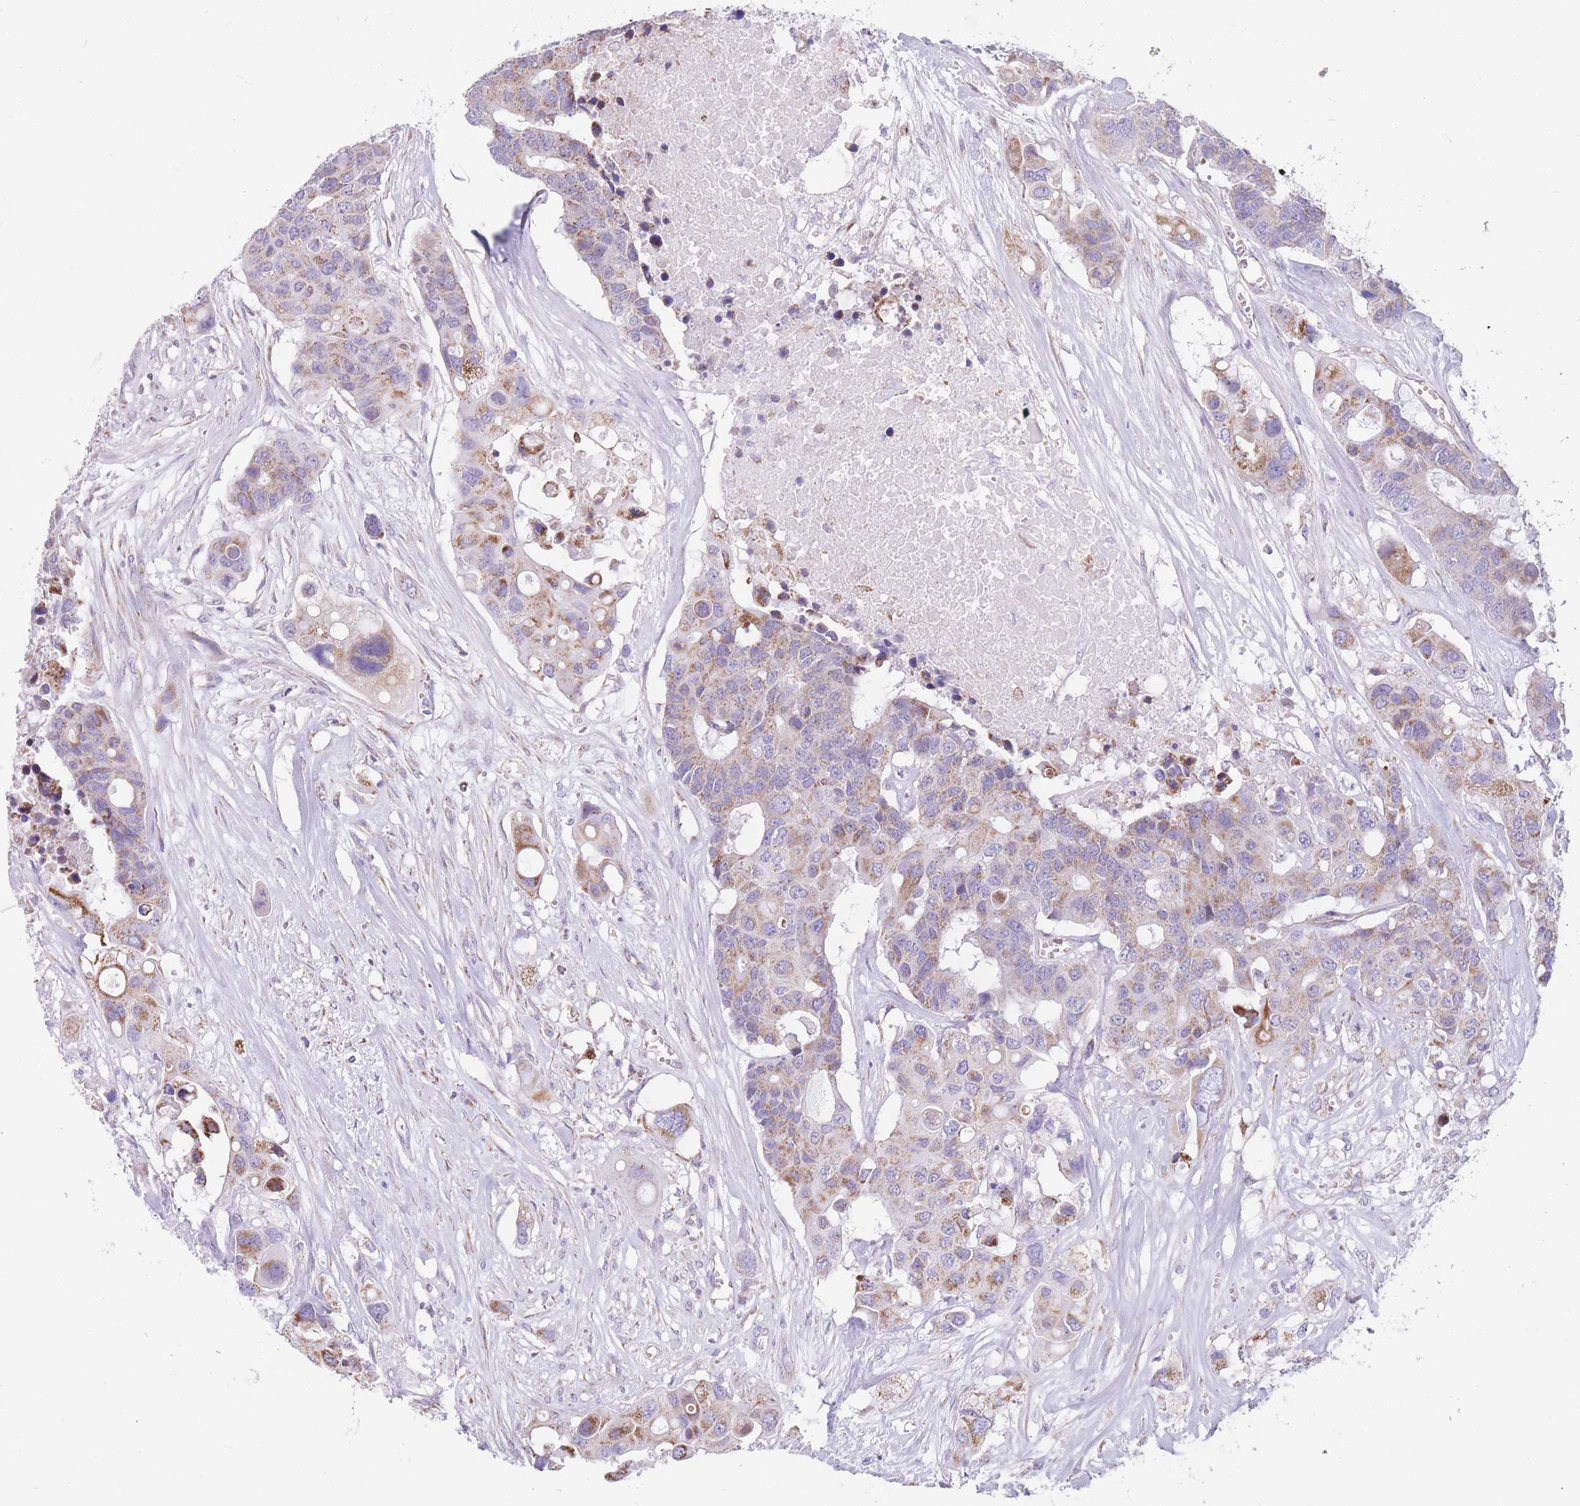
{"staining": {"intensity": "moderate", "quantity": "25%-75%", "location": "cytoplasmic/membranous"}, "tissue": "colorectal cancer", "cell_type": "Tumor cells", "image_type": "cancer", "snomed": [{"axis": "morphology", "description": "Adenocarcinoma, NOS"}, {"axis": "topography", "description": "Colon"}], "caption": "The micrograph shows immunohistochemical staining of colorectal cancer. There is moderate cytoplasmic/membranous staining is seen in about 25%-75% of tumor cells. The staining is performed using DAB (3,3'-diaminobenzidine) brown chromogen to label protein expression. The nuclei are counter-stained blue using hematoxylin.", "gene": "PCSK1", "patient": {"sex": "male", "age": 77}}